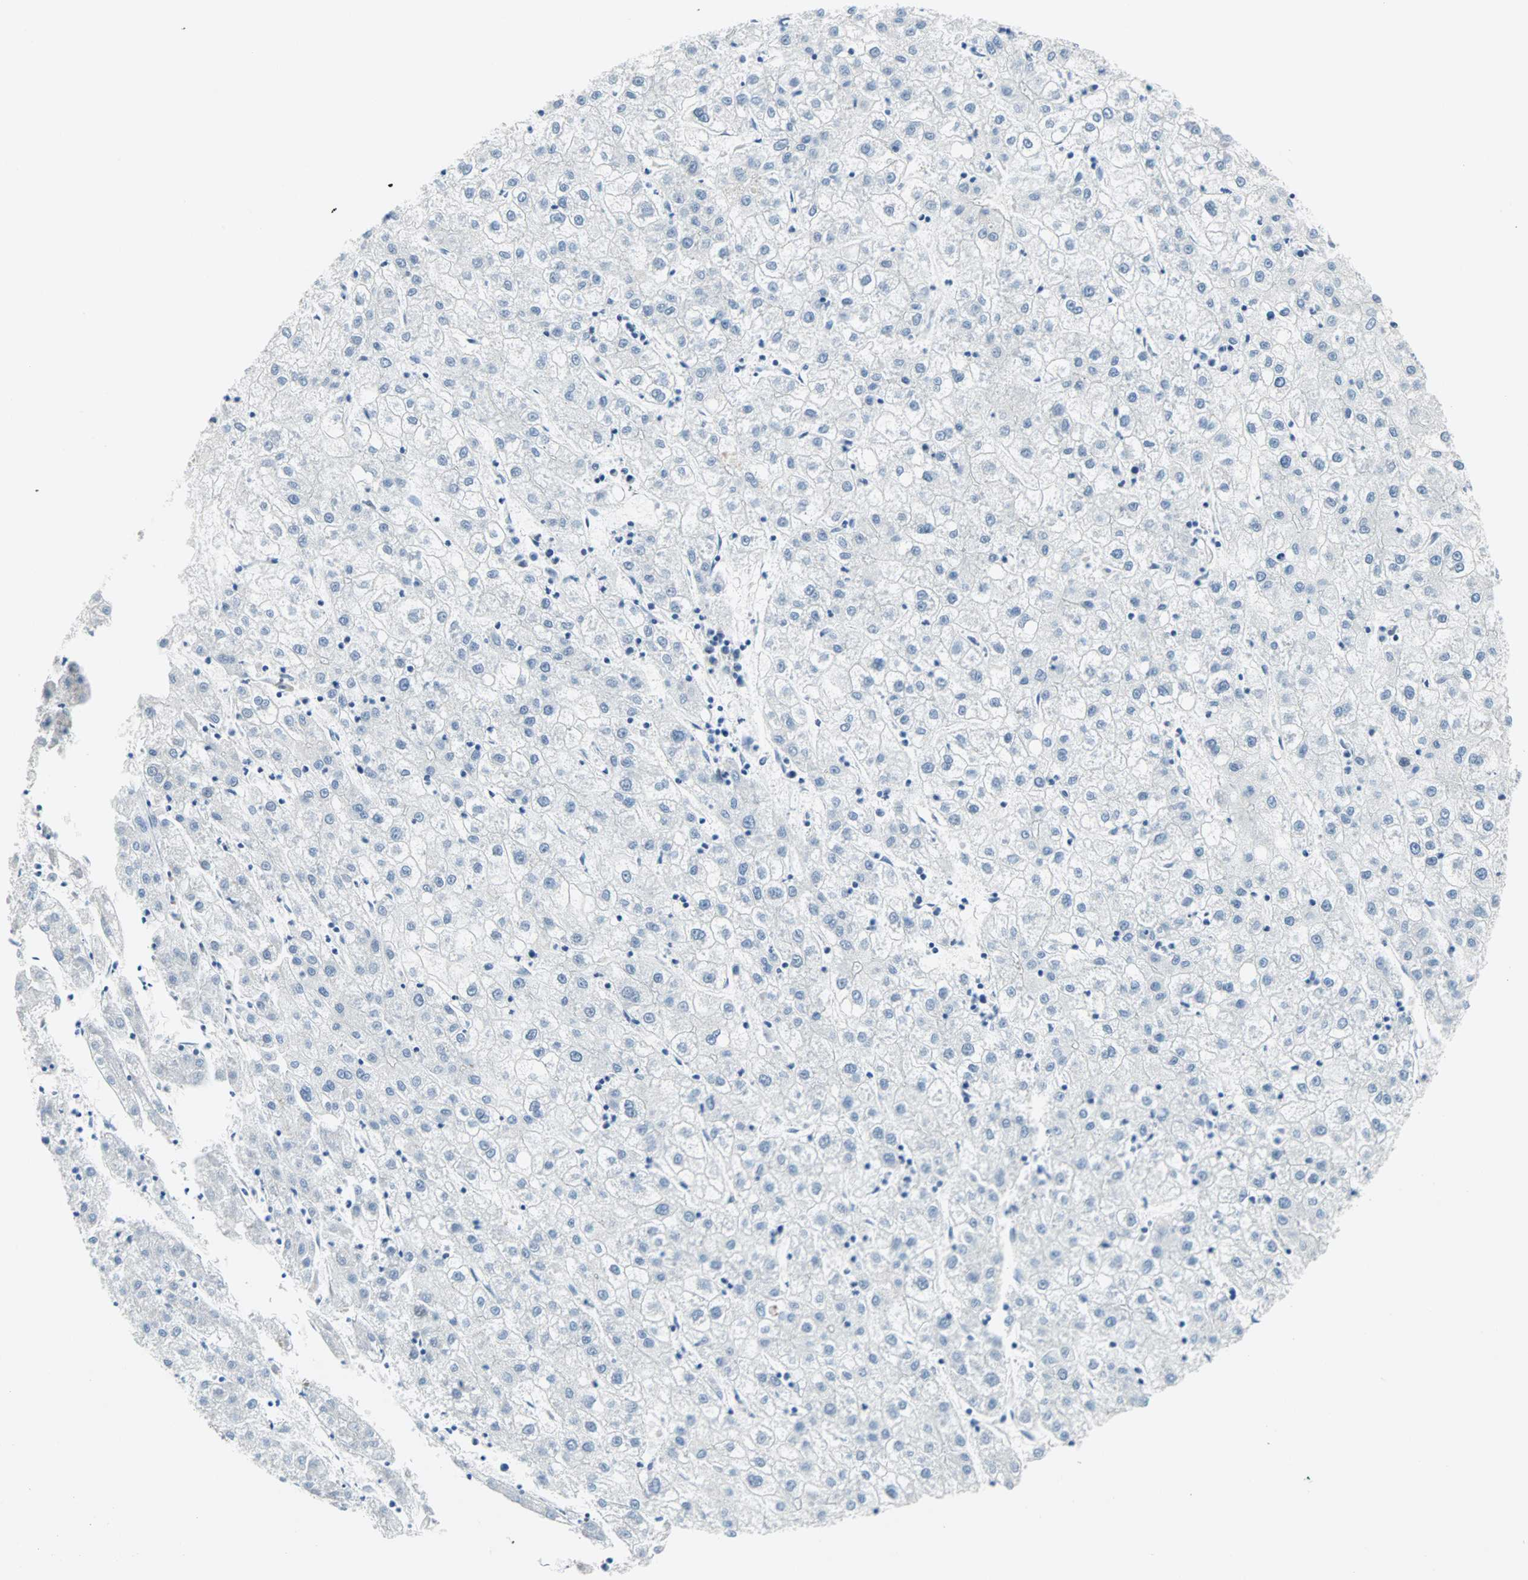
{"staining": {"intensity": "negative", "quantity": "none", "location": "none"}, "tissue": "liver cancer", "cell_type": "Tumor cells", "image_type": "cancer", "snomed": [{"axis": "morphology", "description": "Carcinoma, Hepatocellular, NOS"}, {"axis": "topography", "description": "Liver"}], "caption": "High power microscopy micrograph of an immunohistochemistry image of hepatocellular carcinoma (liver), revealing no significant positivity in tumor cells. (DAB immunohistochemistry (IHC) with hematoxylin counter stain).", "gene": "TMEM163", "patient": {"sex": "male", "age": 72}}